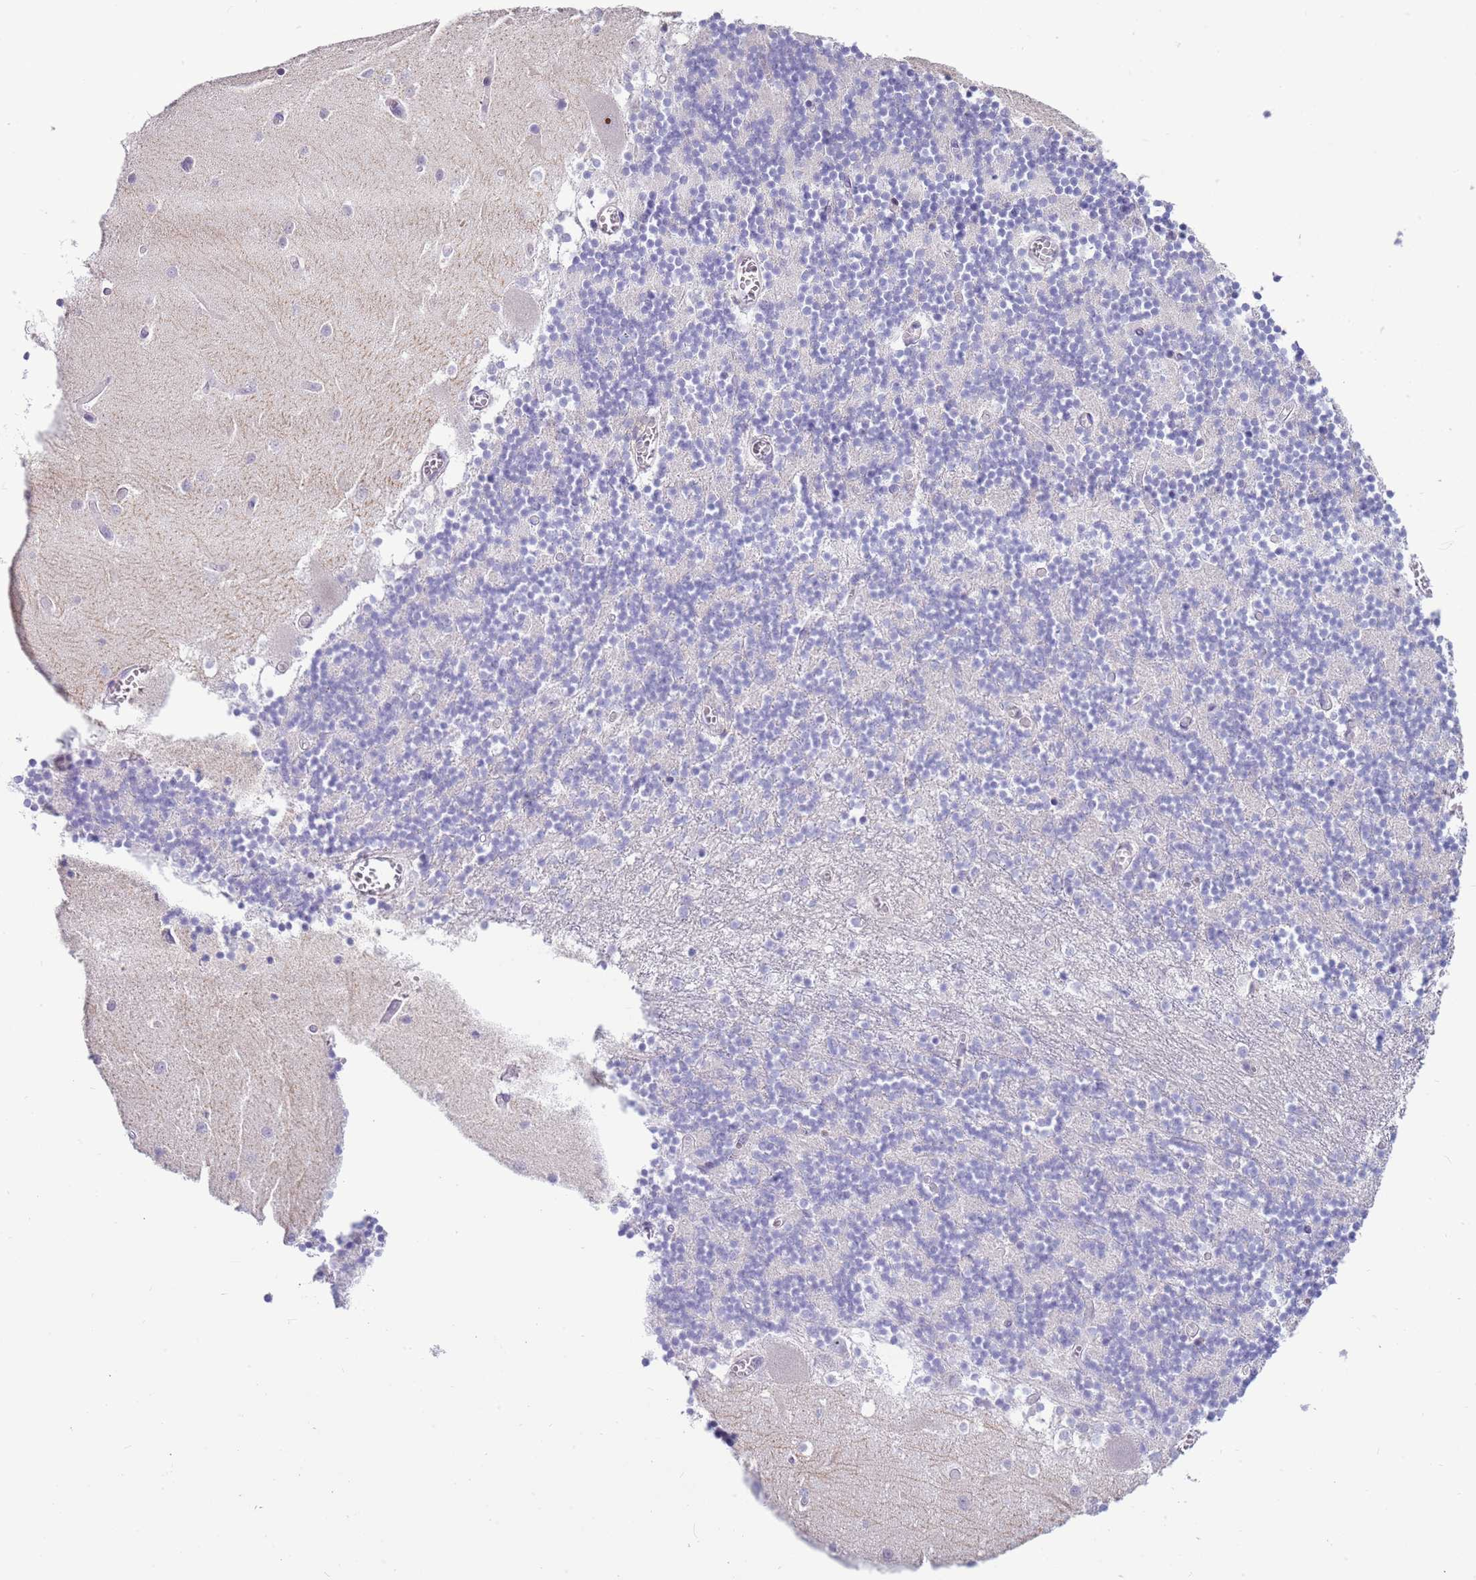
{"staining": {"intensity": "negative", "quantity": "none", "location": "none"}, "tissue": "cerebellum", "cell_type": "Cells in granular layer", "image_type": "normal", "snomed": [{"axis": "morphology", "description": "Normal tissue, NOS"}, {"axis": "topography", "description": "Cerebellum"}], "caption": "Micrograph shows no significant protein positivity in cells in granular layer of benign cerebellum.", "gene": "UCMA", "patient": {"sex": "female", "age": 28}}